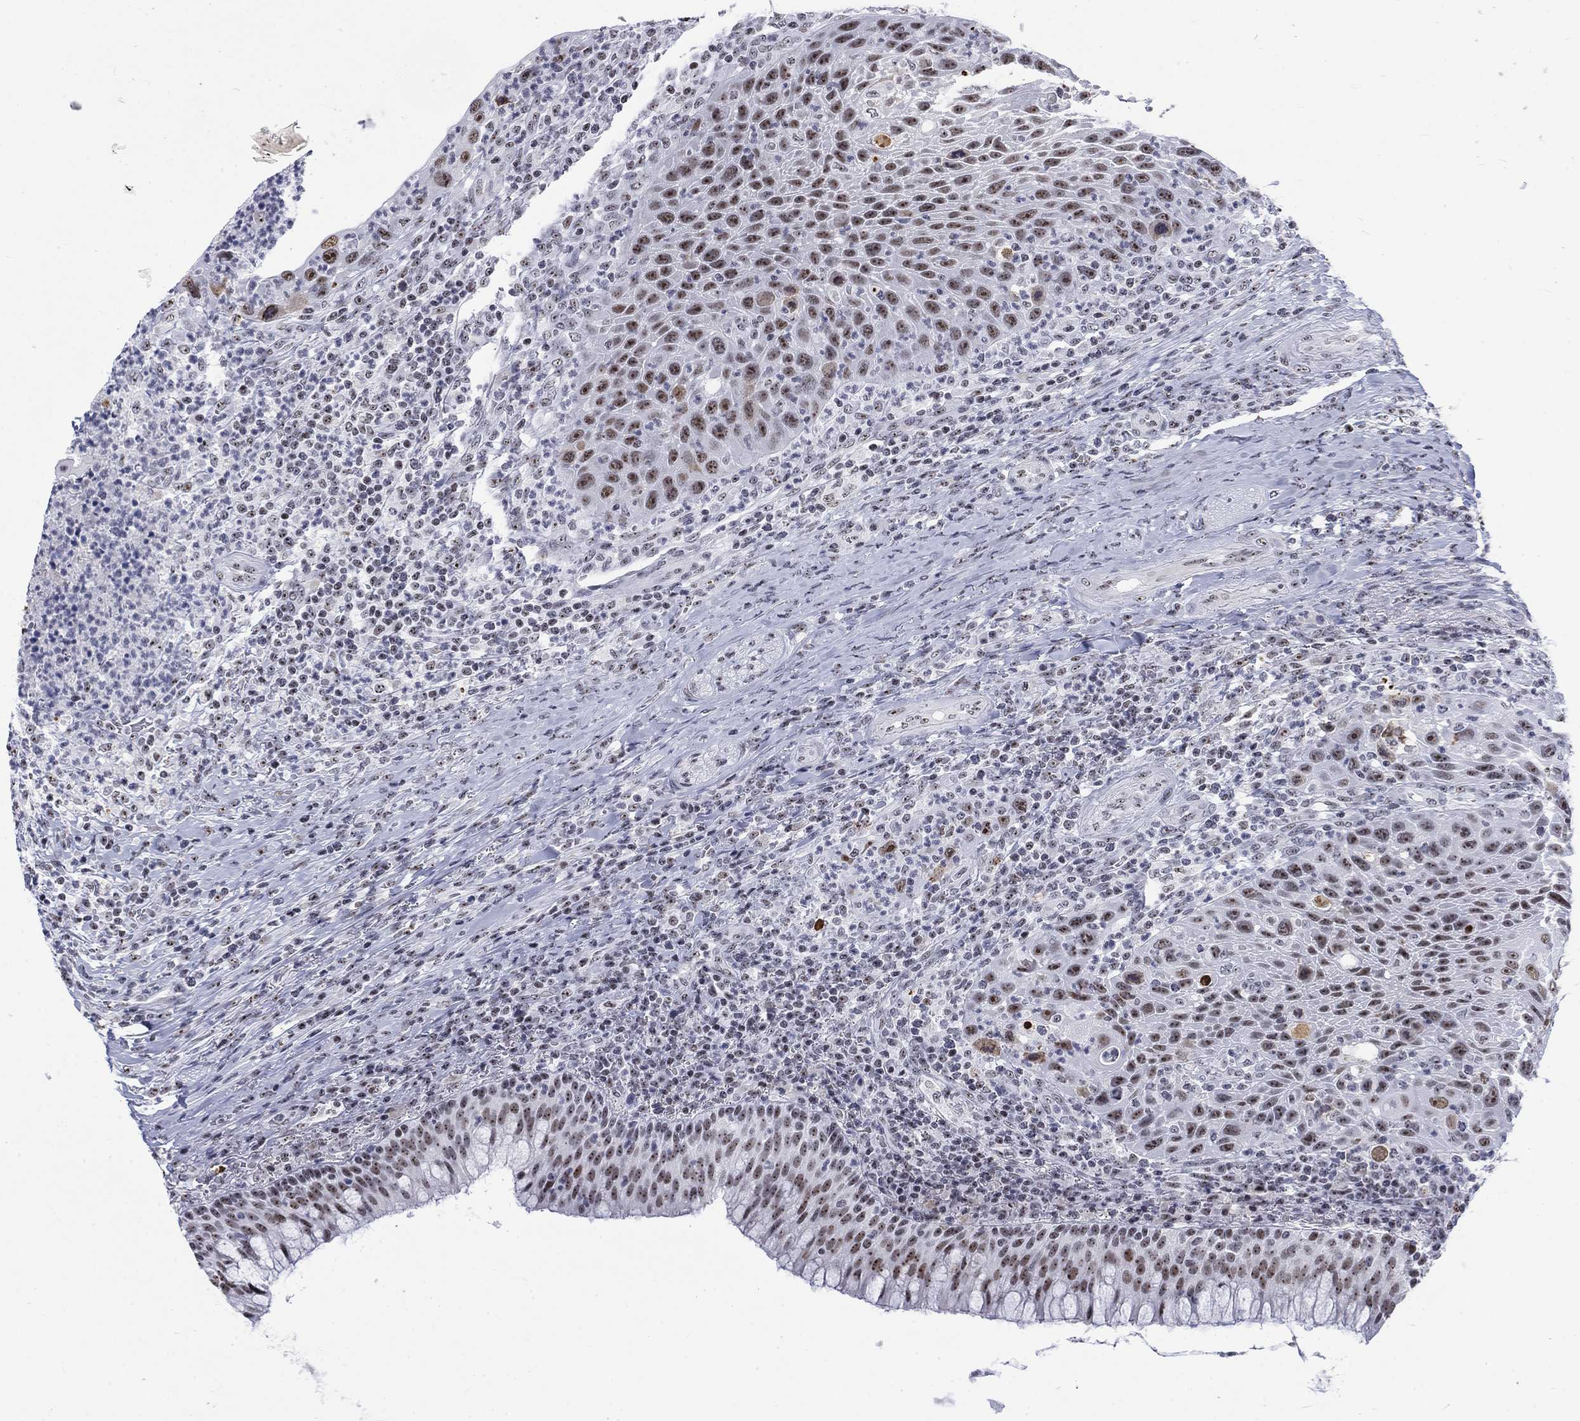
{"staining": {"intensity": "moderate", "quantity": "25%-75%", "location": "nuclear"}, "tissue": "head and neck cancer", "cell_type": "Tumor cells", "image_type": "cancer", "snomed": [{"axis": "morphology", "description": "Squamous cell carcinoma, NOS"}, {"axis": "topography", "description": "Head-Neck"}], "caption": "IHC micrograph of squamous cell carcinoma (head and neck) stained for a protein (brown), which shows medium levels of moderate nuclear staining in approximately 25%-75% of tumor cells.", "gene": "CSRNP3", "patient": {"sex": "male", "age": 69}}